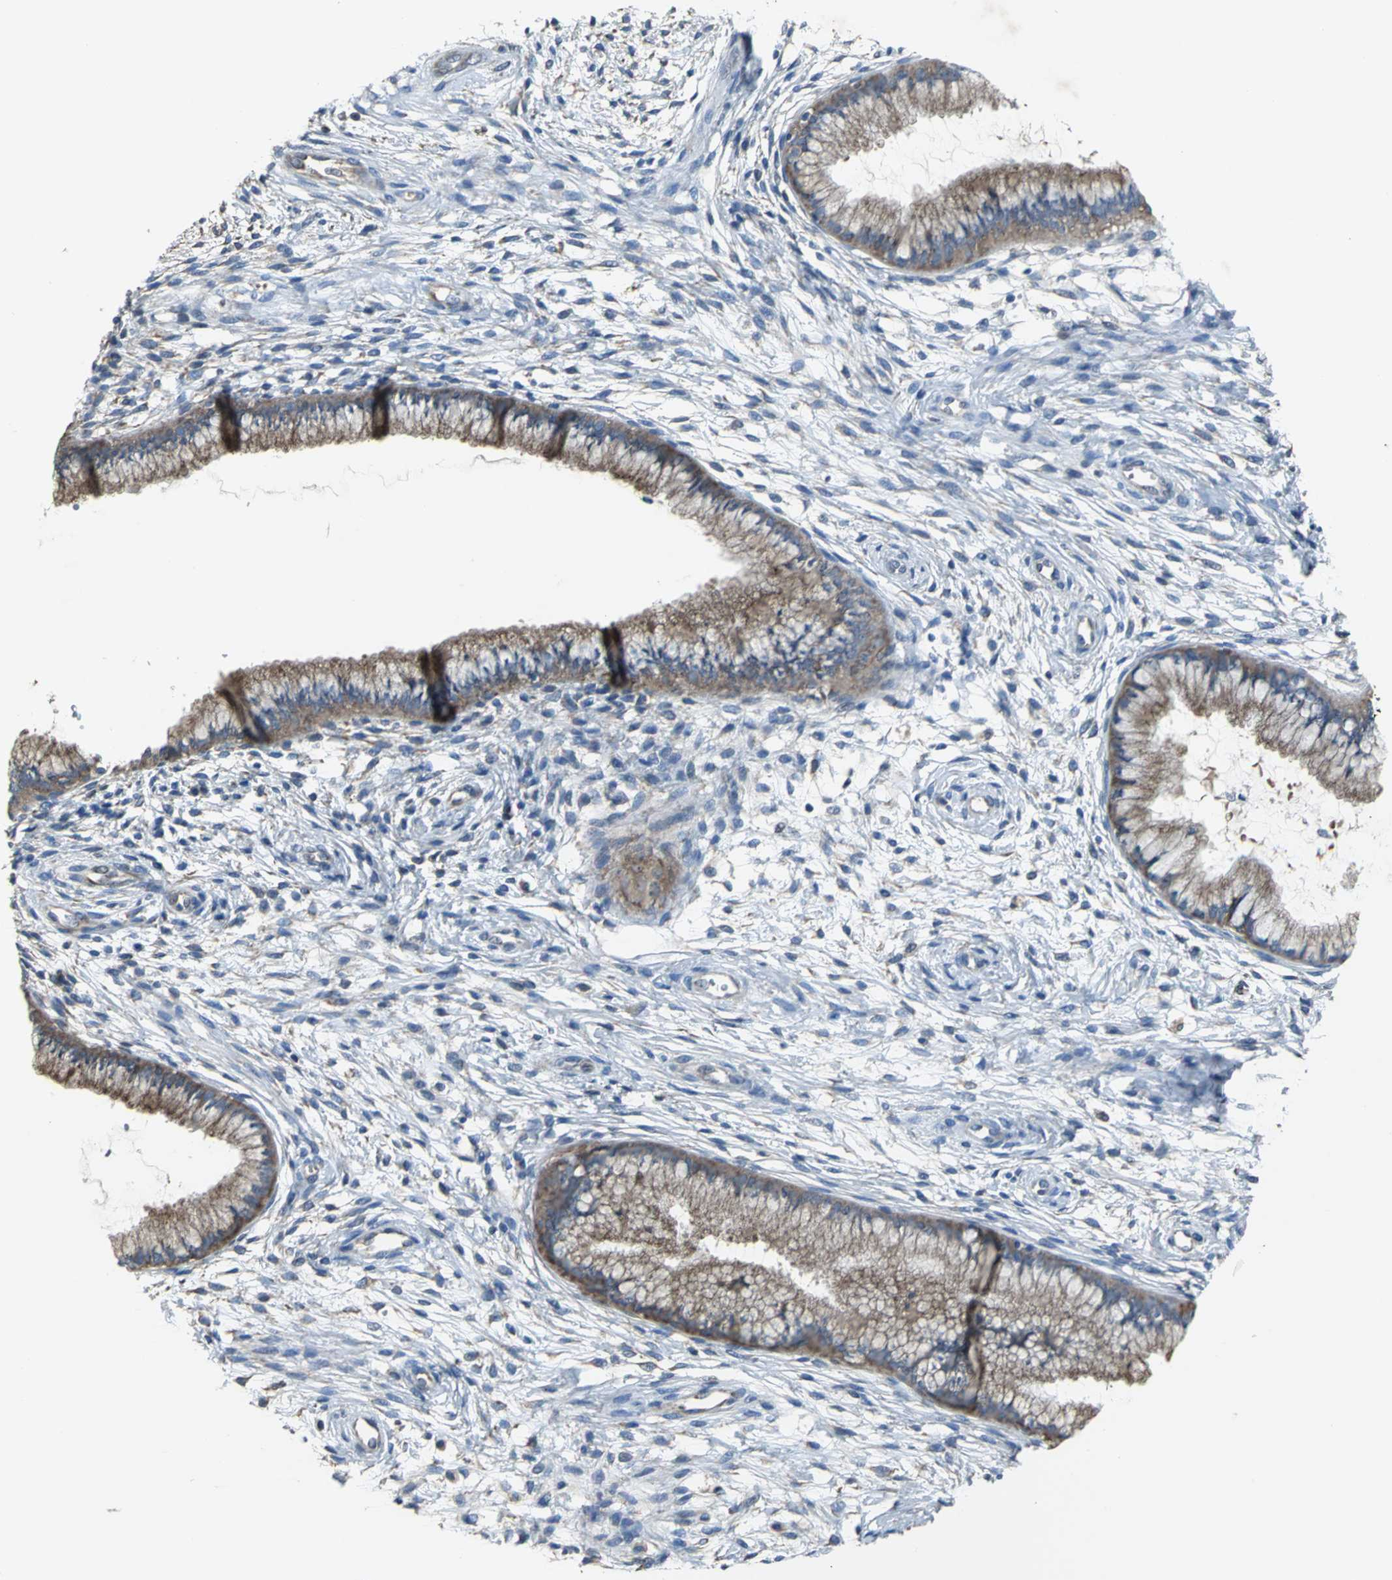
{"staining": {"intensity": "moderate", "quantity": "25%-75%", "location": "cytoplasmic/membranous"}, "tissue": "cervix", "cell_type": "Glandular cells", "image_type": "normal", "snomed": [{"axis": "morphology", "description": "Normal tissue, NOS"}, {"axis": "topography", "description": "Cervix"}], "caption": "Immunohistochemical staining of normal human cervix reveals 25%-75% levels of moderate cytoplasmic/membranous protein positivity in approximately 25%-75% of glandular cells.", "gene": "EIF5A", "patient": {"sex": "female", "age": 39}}